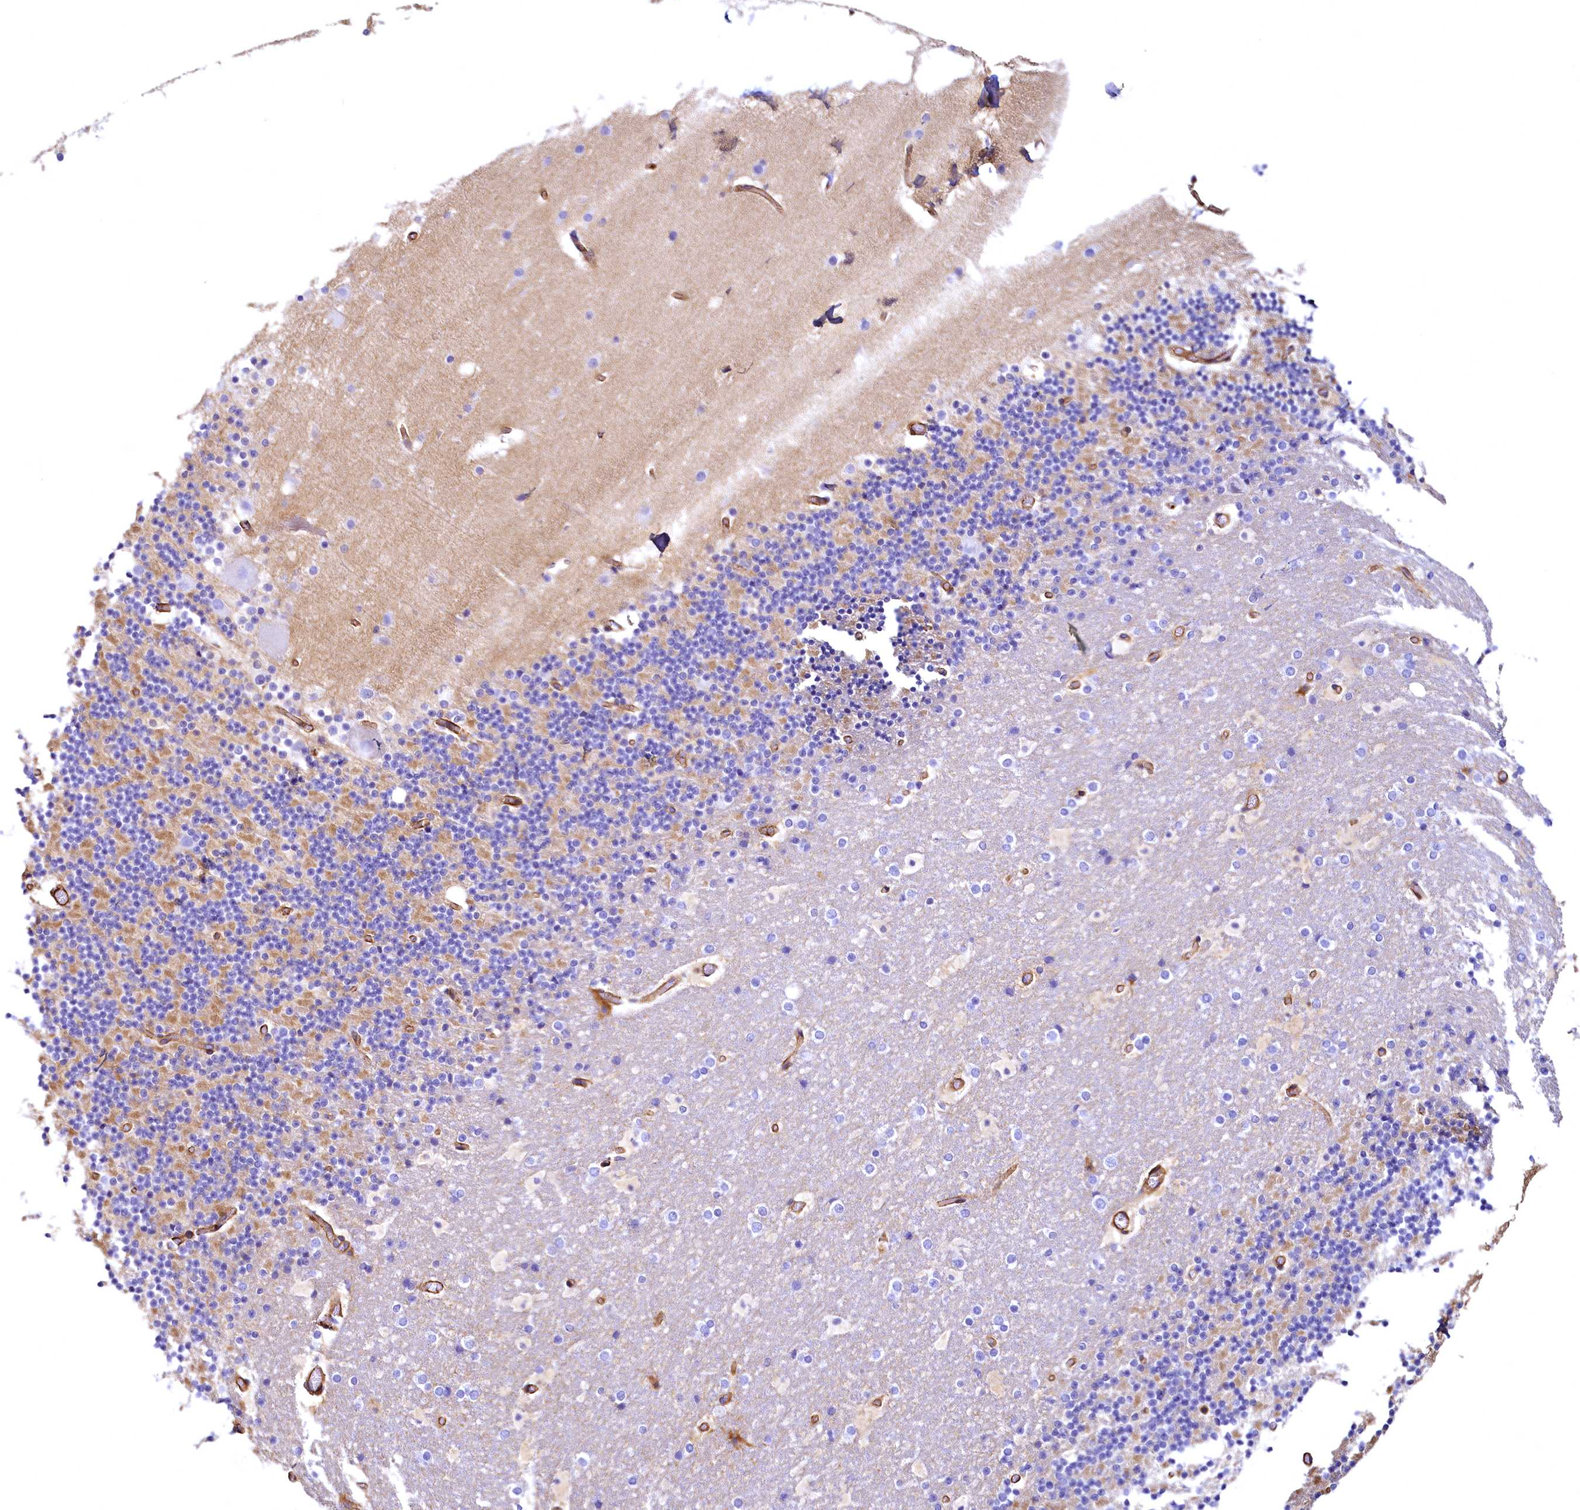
{"staining": {"intensity": "weak", "quantity": "<25%", "location": "cytoplasmic/membranous"}, "tissue": "cerebellum", "cell_type": "Cells in granular layer", "image_type": "normal", "snomed": [{"axis": "morphology", "description": "Normal tissue, NOS"}, {"axis": "topography", "description": "Cerebellum"}], "caption": "Immunohistochemical staining of normal cerebellum reveals no significant staining in cells in granular layer. The staining is performed using DAB (3,3'-diaminobenzidine) brown chromogen with nuclei counter-stained in using hematoxylin.", "gene": "THBS1", "patient": {"sex": "male", "age": 57}}